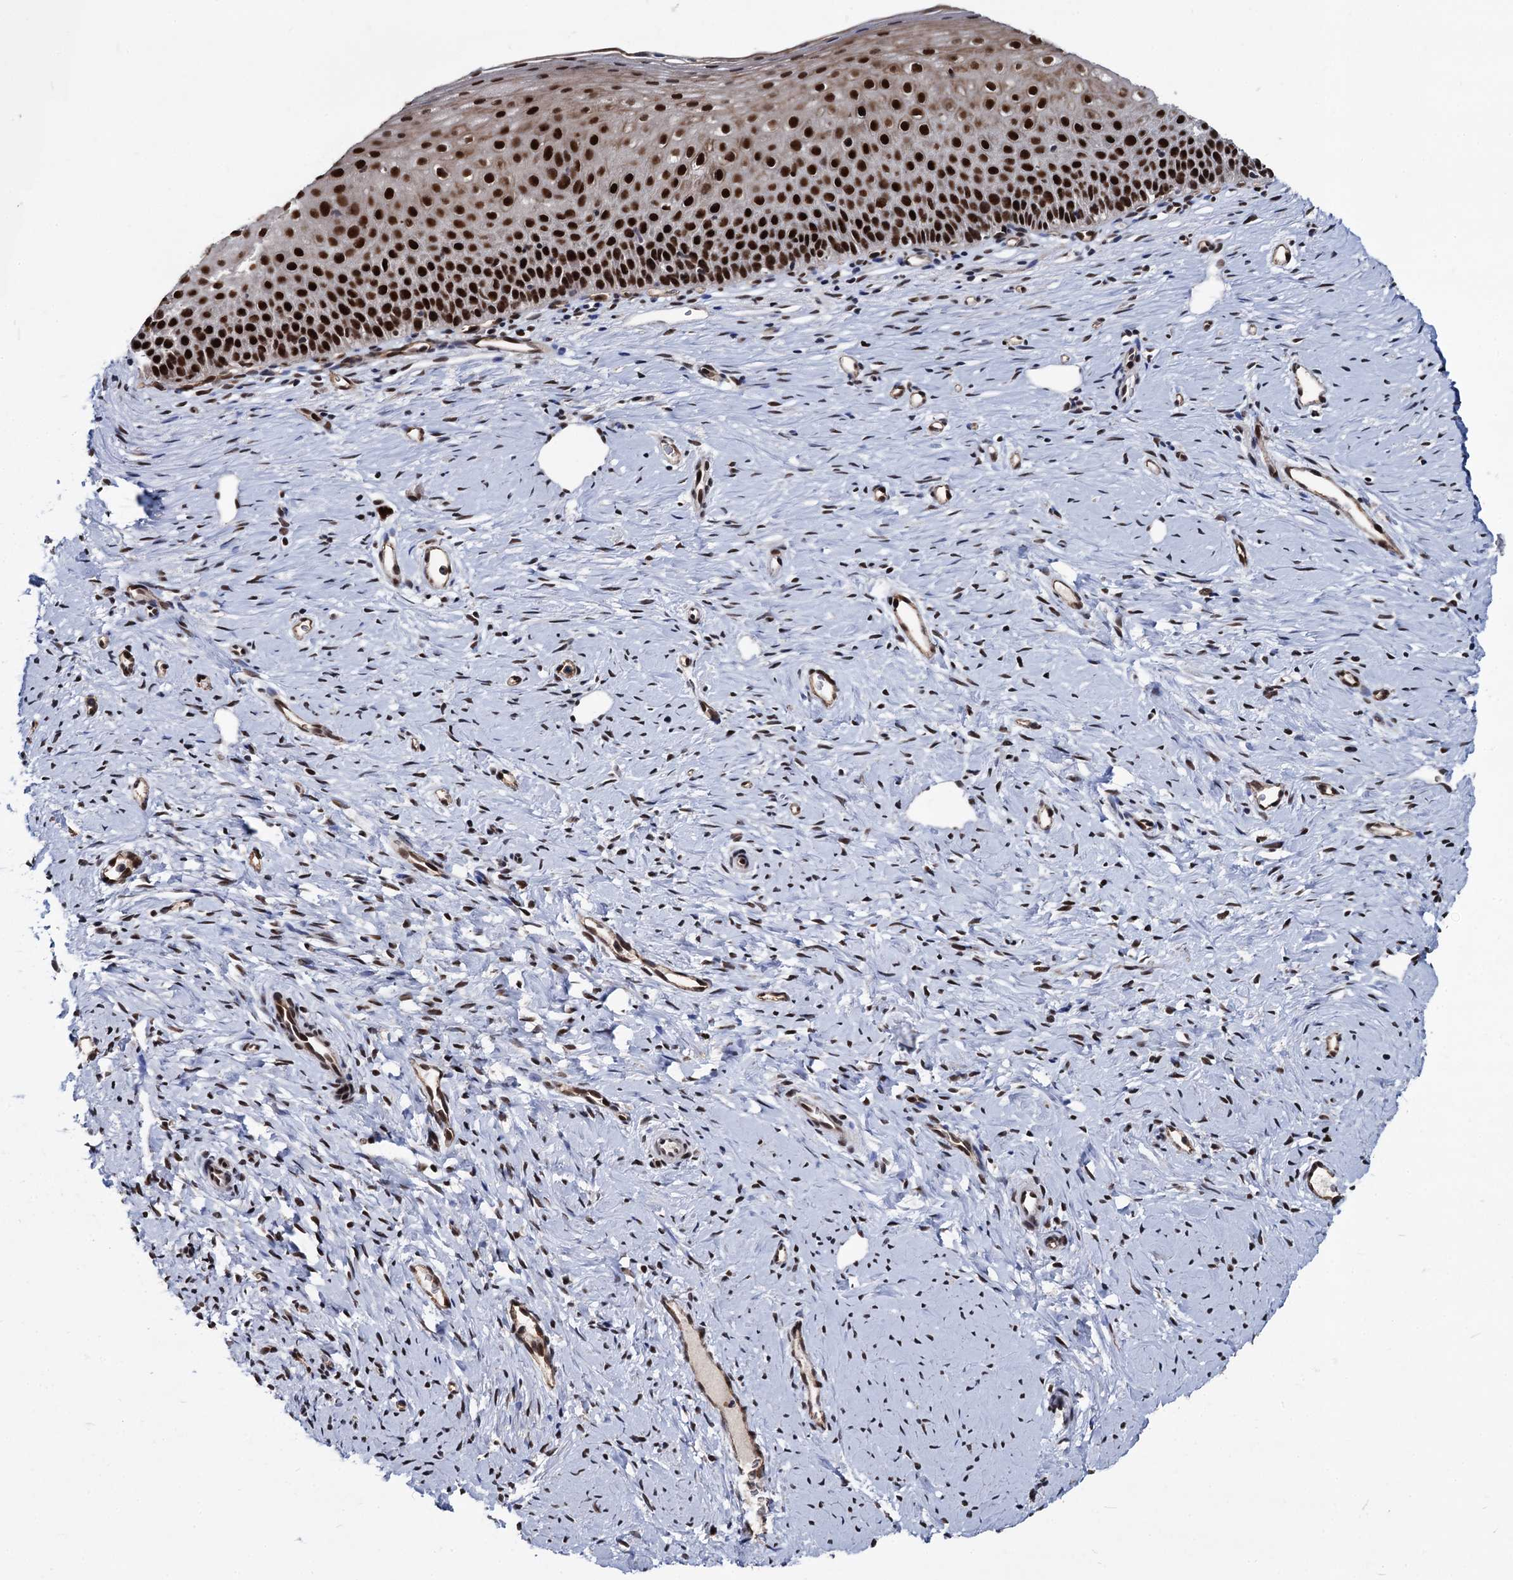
{"staining": {"intensity": "strong", "quantity": ">75%", "location": "nuclear"}, "tissue": "cervix", "cell_type": "Glandular cells", "image_type": "normal", "snomed": [{"axis": "morphology", "description": "Normal tissue, NOS"}, {"axis": "topography", "description": "Cervix"}], "caption": "Immunohistochemistry photomicrograph of unremarkable cervix: human cervix stained using IHC reveals high levels of strong protein expression localized specifically in the nuclear of glandular cells, appearing as a nuclear brown color.", "gene": "GALNT11", "patient": {"sex": "female", "age": 36}}